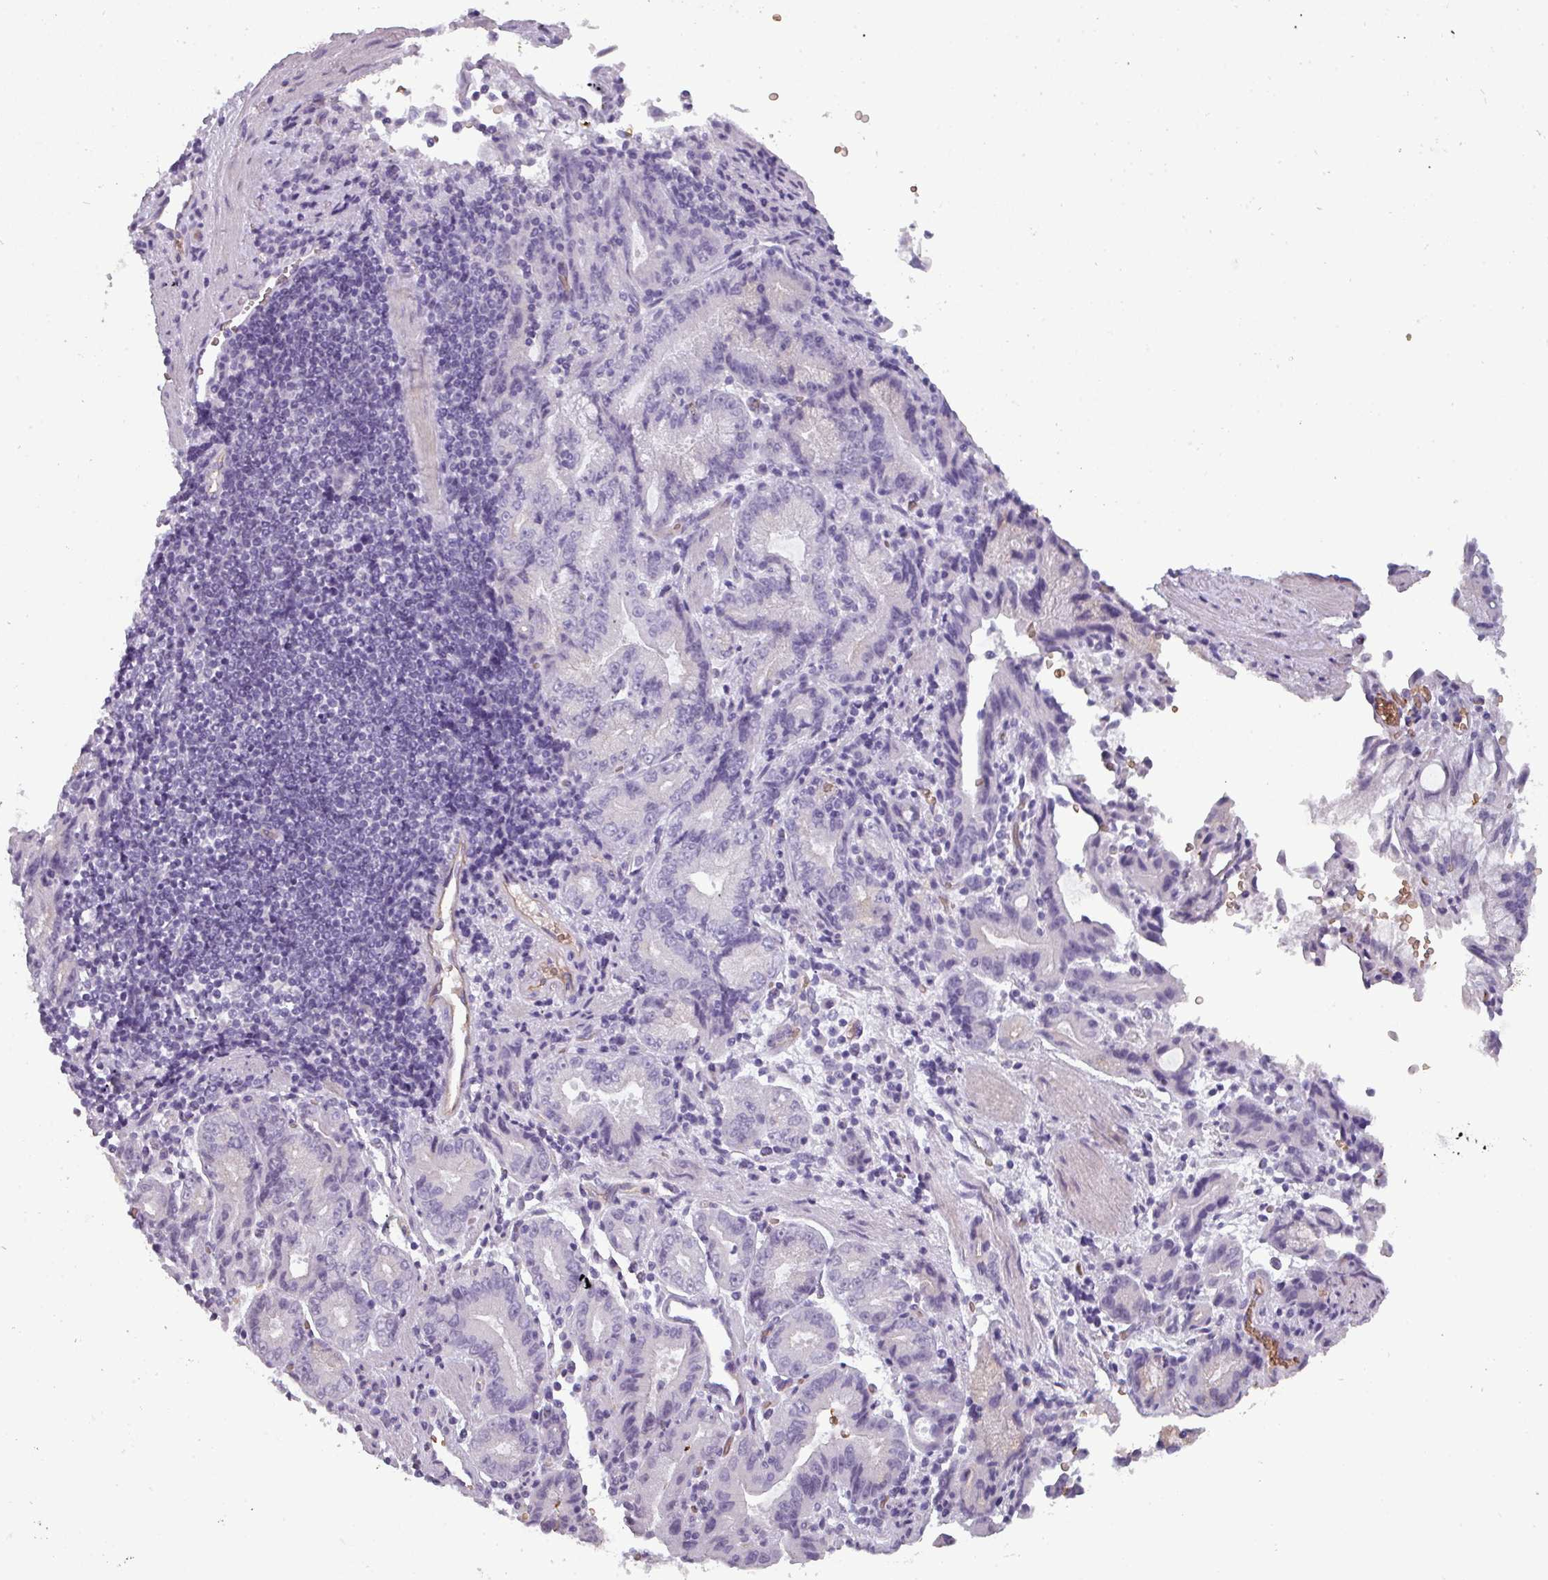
{"staining": {"intensity": "negative", "quantity": "none", "location": "none"}, "tissue": "stomach cancer", "cell_type": "Tumor cells", "image_type": "cancer", "snomed": [{"axis": "morphology", "description": "Adenocarcinoma, NOS"}, {"axis": "topography", "description": "Stomach"}], "caption": "Immunohistochemistry of stomach cancer displays no positivity in tumor cells.", "gene": "AREL1", "patient": {"sex": "male", "age": 62}}